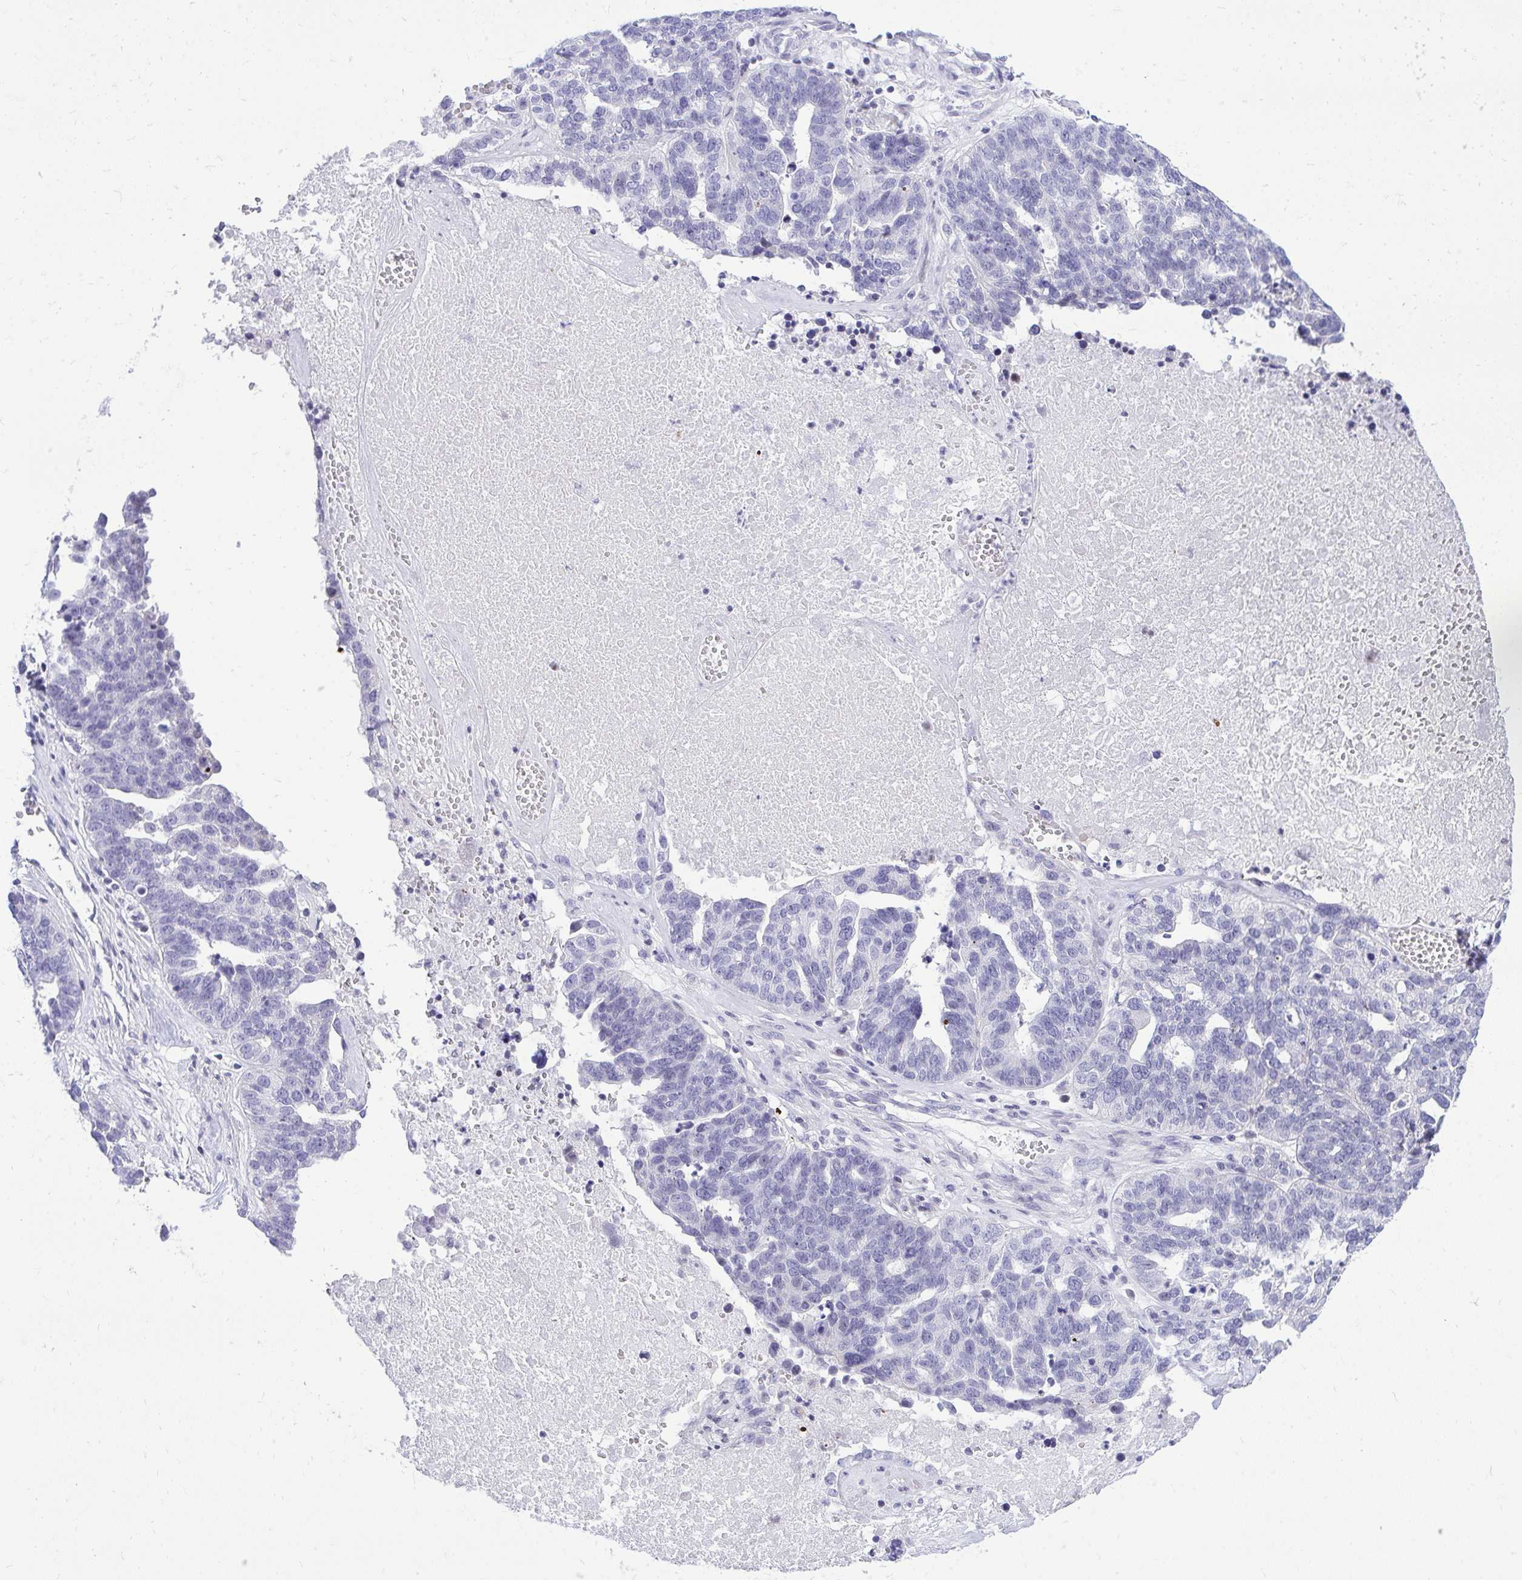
{"staining": {"intensity": "negative", "quantity": "none", "location": "none"}, "tissue": "ovarian cancer", "cell_type": "Tumor cells", "image_type": "cancer", "snomed": [{"axis": "morphology", "description": "Cystadenocarcinoma, serous, NOS"}, {"axis": "topography", "description": "Ovary"}], "caption": "A histopathology image of human ovarian serous cystadenocarcinoma is negative for staining in tumor cells.", "gene": "GABRA1", "patient": {"sex": "female", "age": 59}}